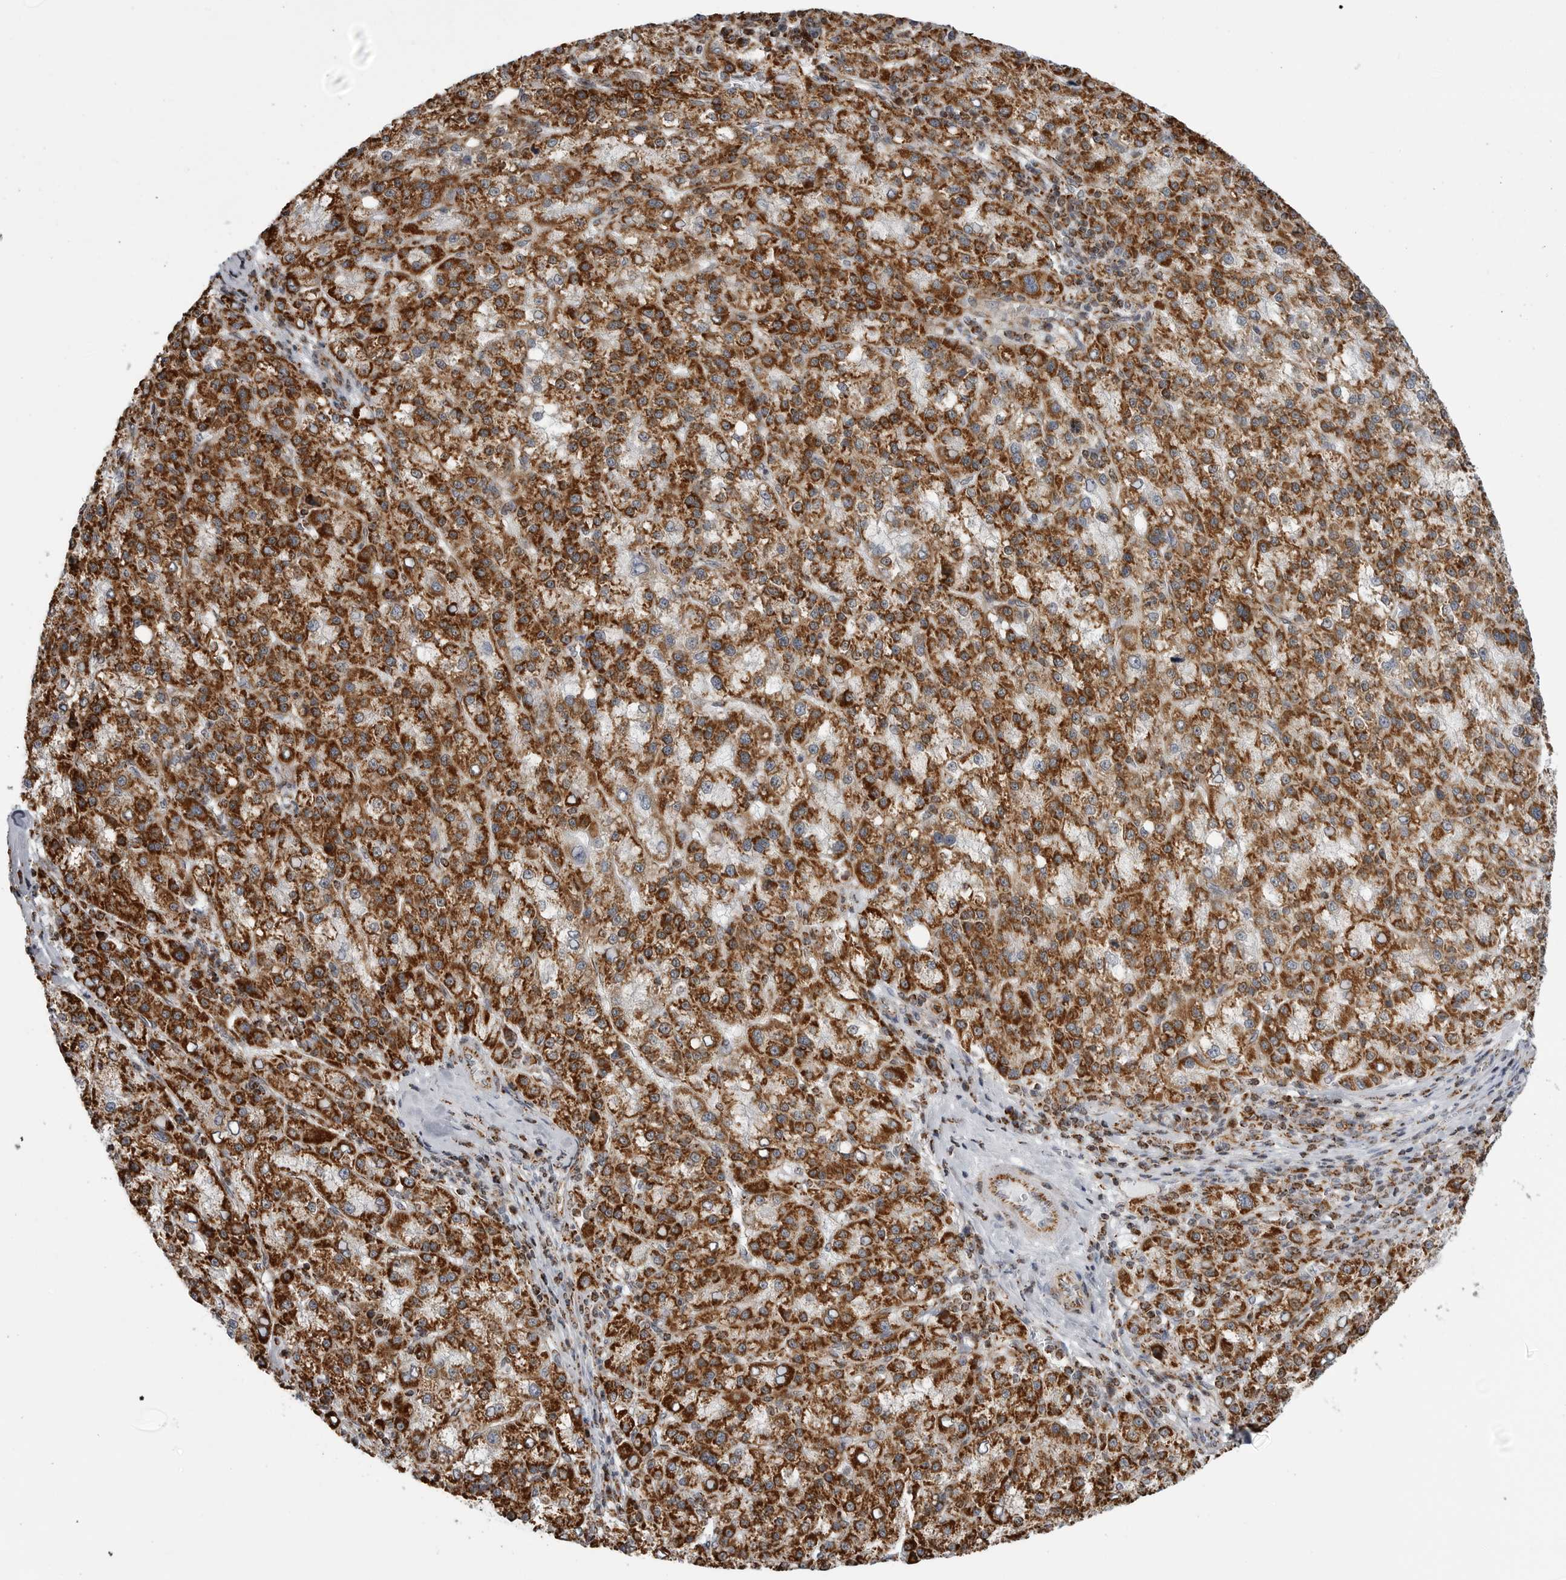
{"staining": {"intensity": "strong", "quantity": ">75%", "location": "cytoplasmic/membranous"}, "tissue": "liver cancer", "cell_type": "Tumor cells", "image_type": "cancer", "snomed": [{"axis": "morphology", "description": "Carcinoma, Hepatocellular, NOS"}, {"axis": "topography", "description": "Liver"}], "caption": "Protein analysis of liver hepatocellular carcinoma tissue reveals strong cytoplasmic/membranous staining in approximately >75% of tumor cells.", "gene": "COX5A", "patient": {"sex": "female", "age": 58}}